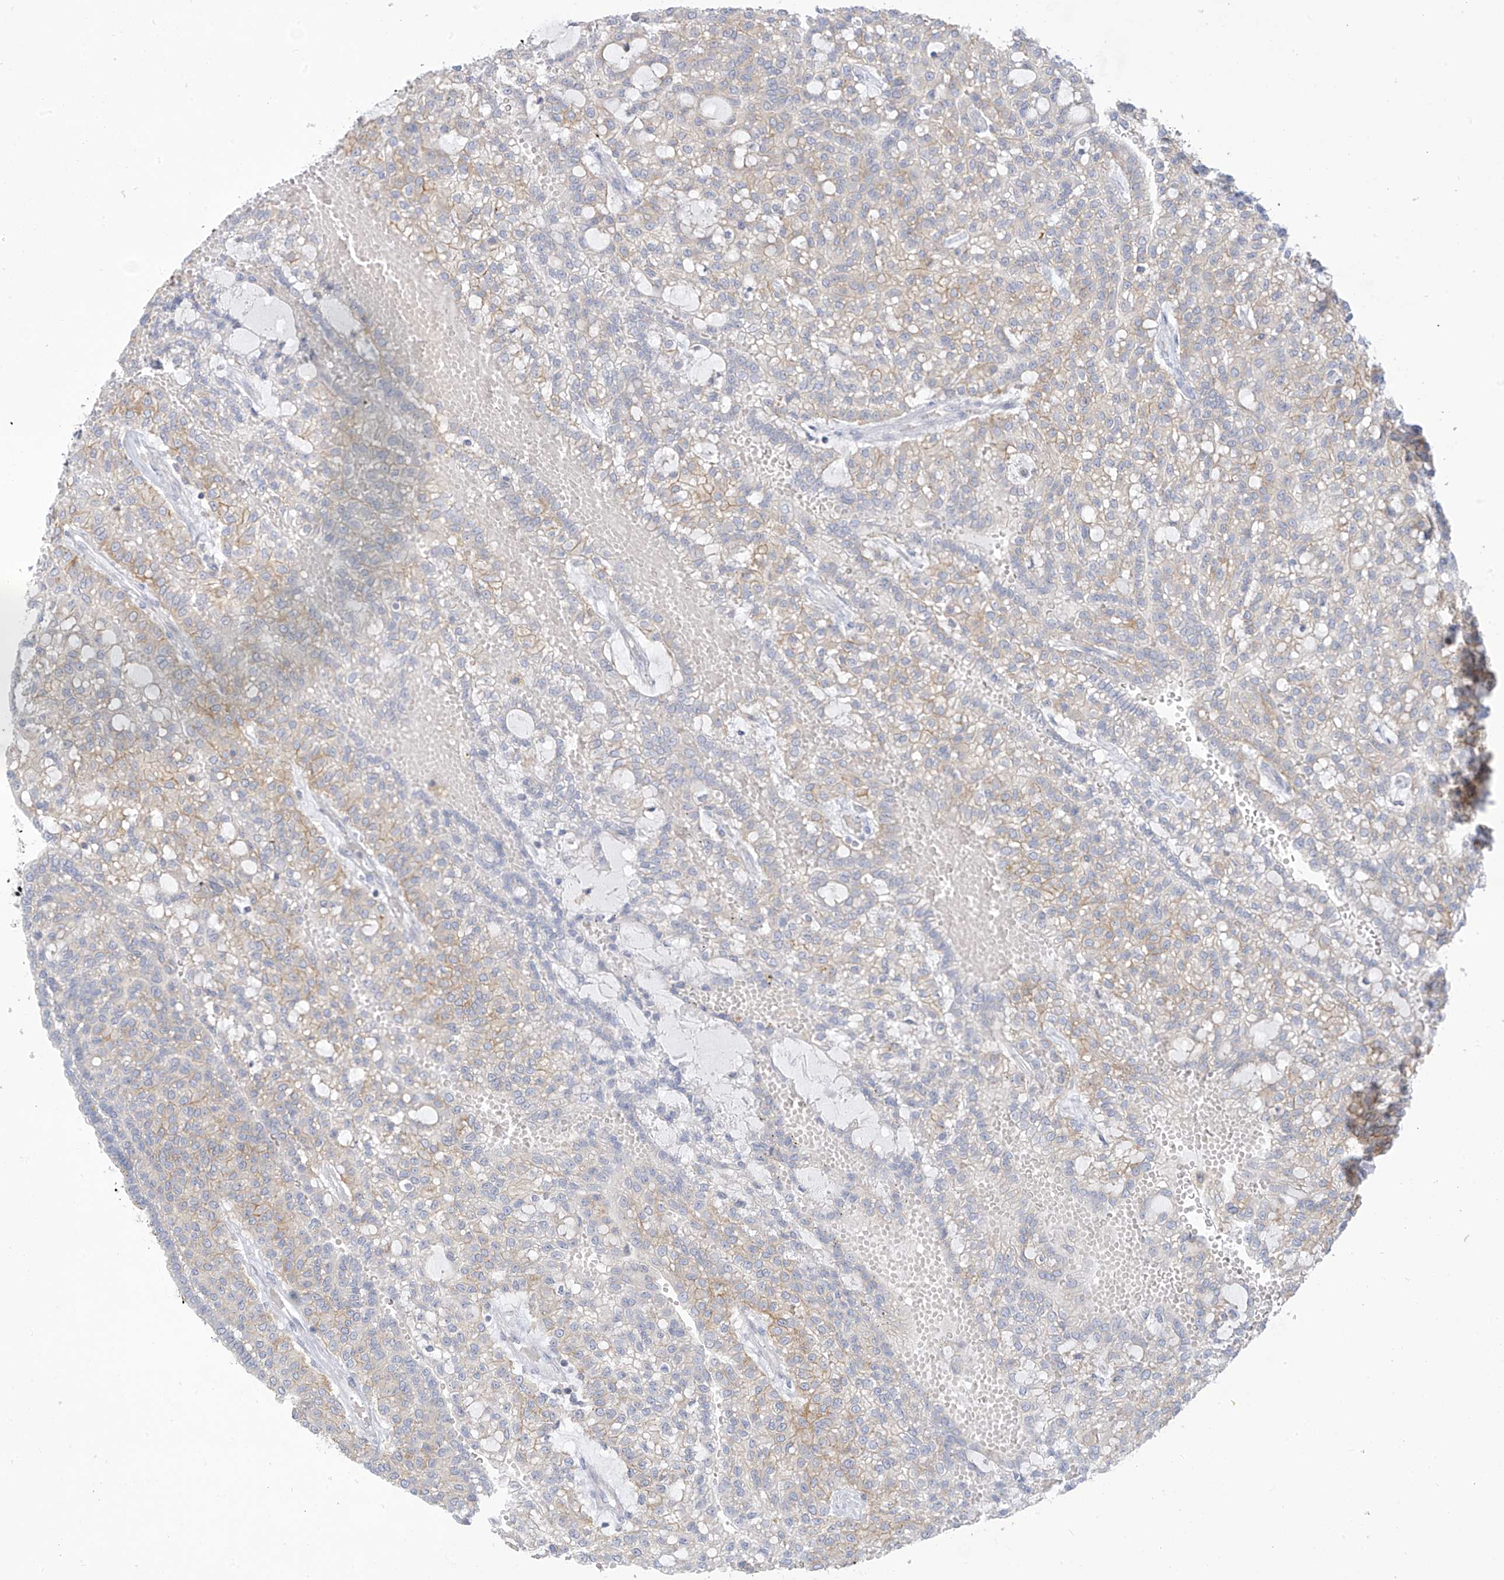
{"staining": {"intensity": "weak", "quantity": "<25%", "location": "cytoplasmic/membranous"}, "tissue": "renal cancer", "cell_type": "Tumor cells", "image_type": "cancer", "snomed": [{"axis": "morphology", "description": "Adenocarcinoma, NOS"}, {"axis": "topography", "description": "Kidney"}], "caption": "IHC image of neoplastic tissue: renal cancer (adenocarcinoma) stained with DAB (3,3'-diaminobenzidine) reveals no significant protein expression in tumor cells.", "gene": "SLC6A12", "patient": {"sex": "male", "age": 63}}